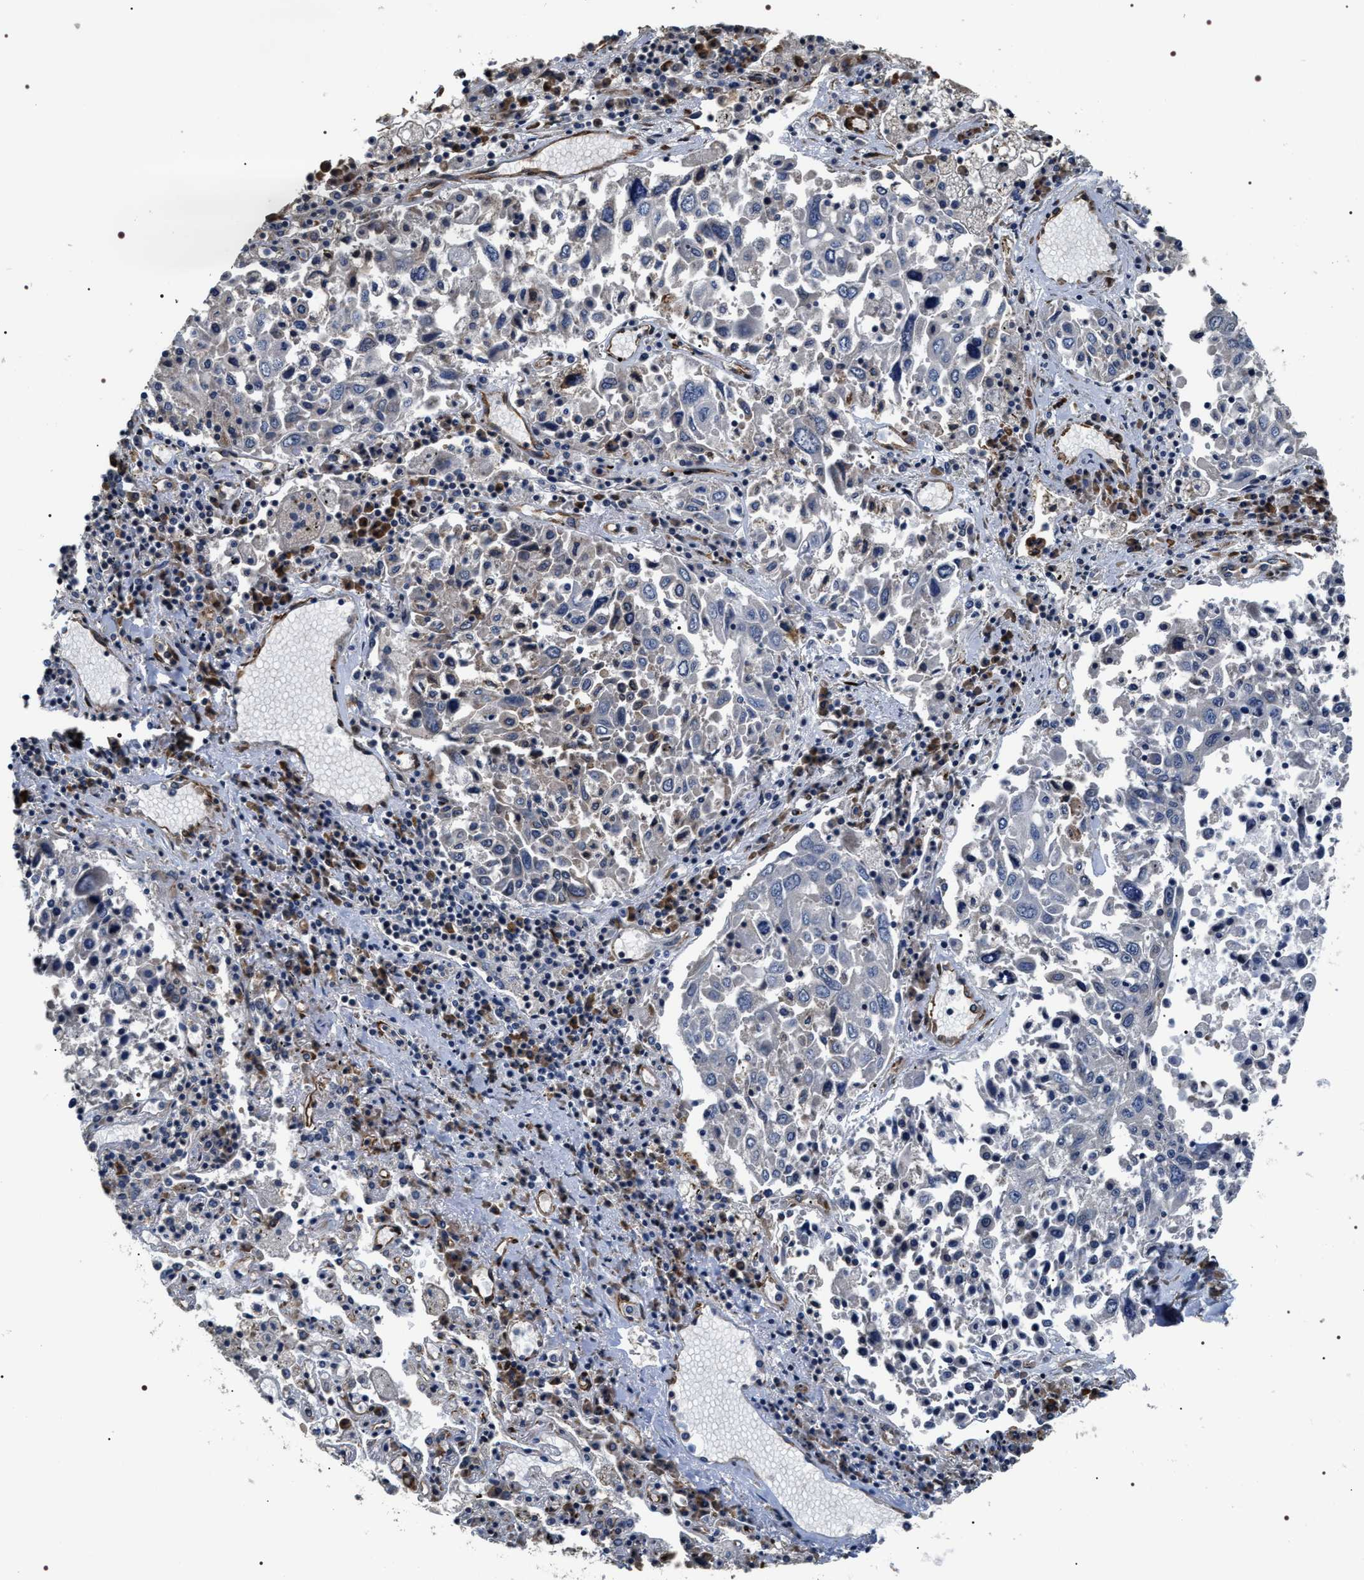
{"staining": {"intensity": "negative", "quantity": "none", "location": "none"}, "tissue": "lung cancer", "cell_type": "Tumor cells", "image_type": "cancer", "snomed": [{"axis": "morphology", "description": "Squamous cell carcinoma, NOS"}, {"axis": "topography", "description": "Lung"}], "caption": "A histopathology image of human lung cancer (squamous cell carcinoma) is negative for staining in tumor cells.", "gene": "ZC3HAV1L", "patient": {"sex": "male", "age": 65}}